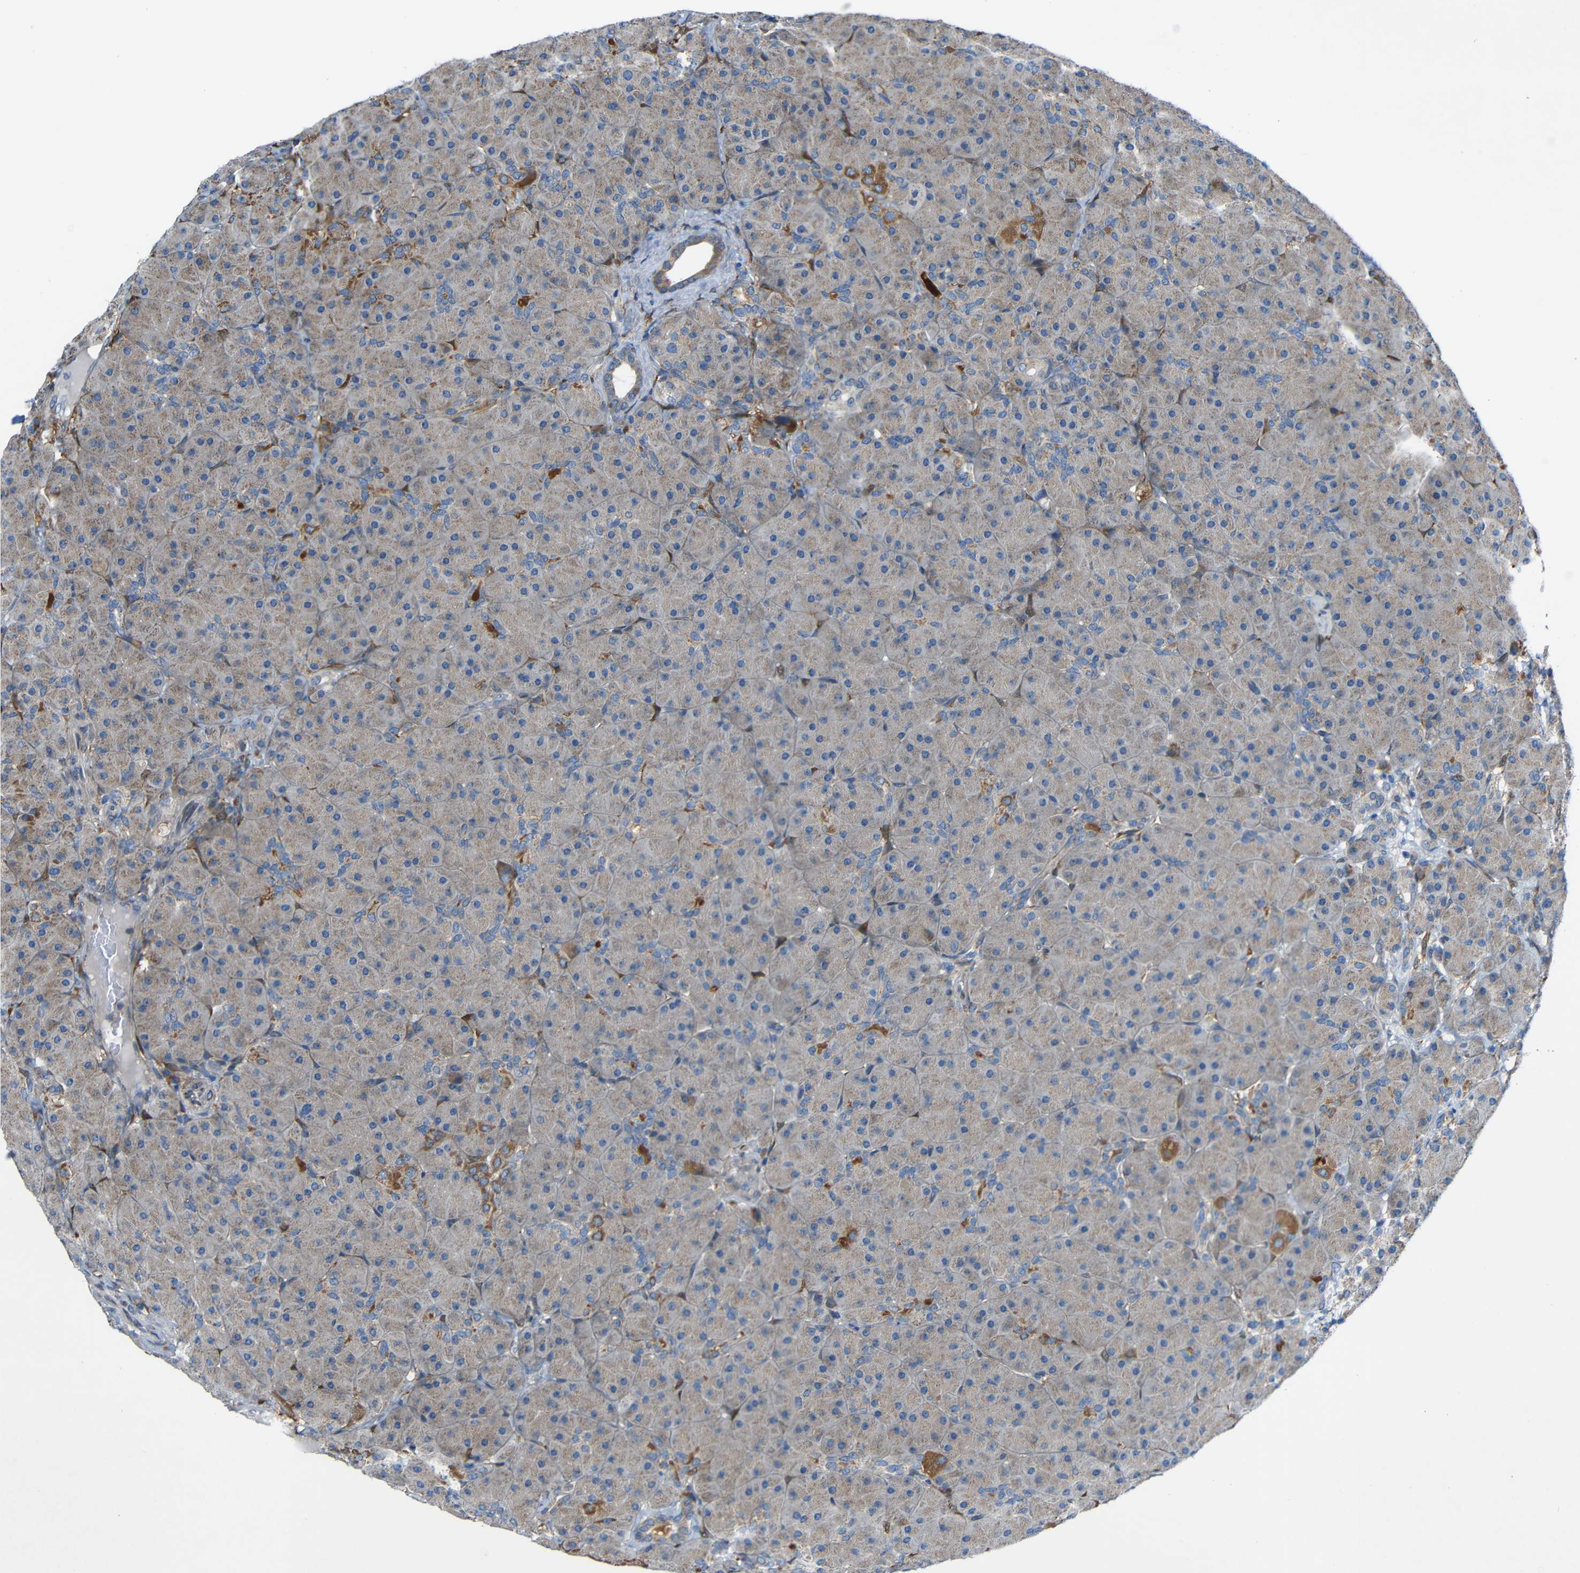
{"staining": {"intensity": "moderate", "quantity": "<25%", "location": "cytoplasmic/membranous"}, "tissue": "pancreas", "cell_type": "Exocrine glandular cells", "image_type": "normal", "snomed": [{"axis": "morphology", "description": "Normal tissue, NOS"}, {"axis": "topography", "description": "Pancreas"}], "caption": "Protein analysis of benign pancreas exhibits moderate cytoplasmic/membranous expression in about <25% of exocrine glandular cells.", "gene": "TMEM25", "patient": {"sex": "male", "age": 66}}